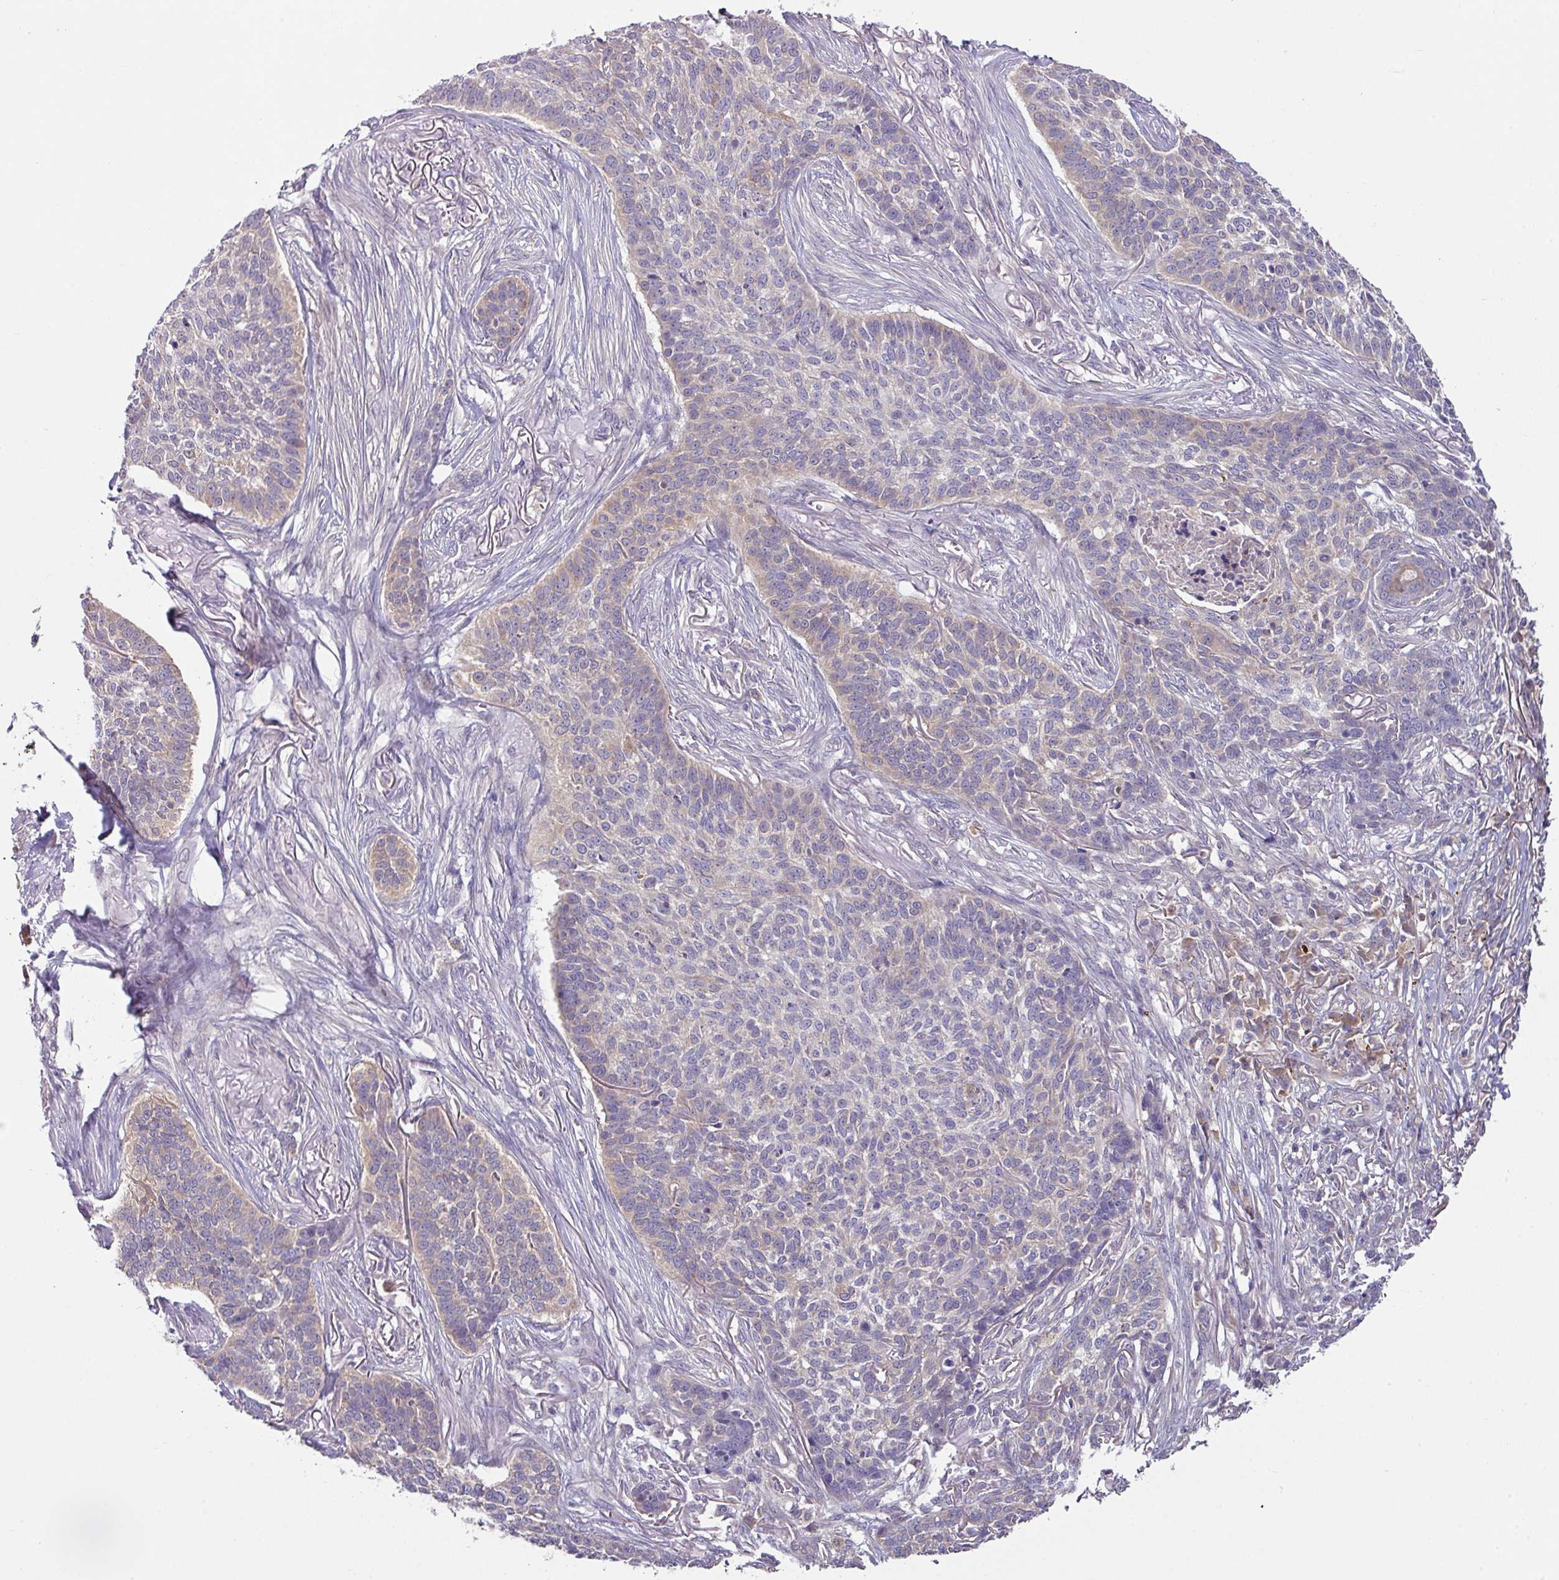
{"staining": {"intensity": "negative", "quantity": "none", "location": "none"}, "tissue": "skin cancer", "cell_type": "Tumor cells", "image_type": "cancer", "snomed": [{"axis": "morphology", "description": "Basal cell carcinoma"}, {"axis": "topography", "description": "Skin"}], "caption": "Immunohistochemical staining of basal cell carcinoma (skin) shows no significant expression in tumor cells. (DAB IHC visualized using brightfield microscopy, high magnification).", "gene": "SLAMF6", "patient": {"sex": "male", "age": 85}}